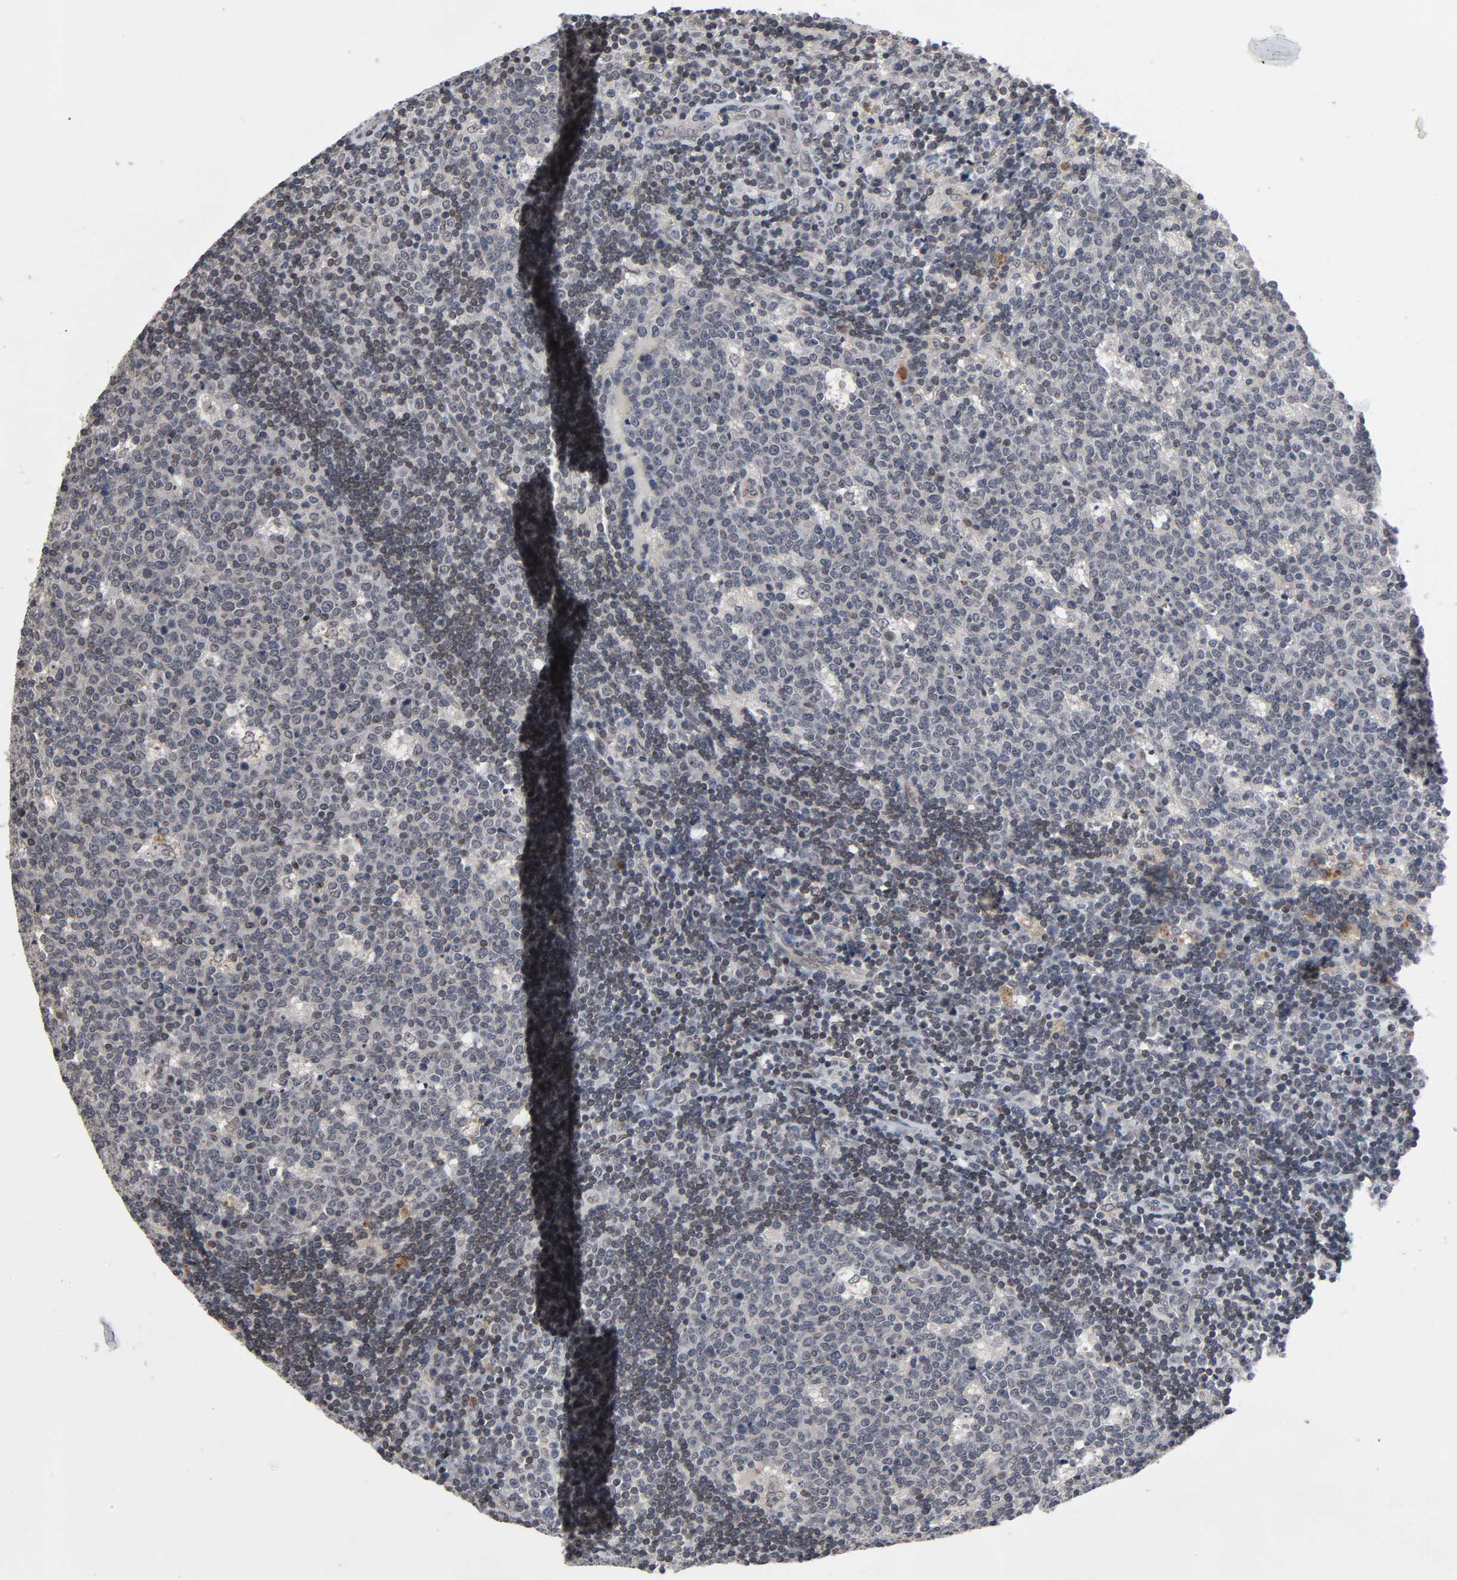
{"staining": {"intensity": "negative", "quantity": "none", "location": "none"}, "tissue": "lymph node", "cell_type": "Germinal center cells", "image_type": "normal", "snomed": [{"axis": "morphology", "description": "Normal tissue, NOS"}, {"axis": "topography", "description": "Lymph node"}, {"axis": "topography", "description": "Salivary gland"}], "caption": "DAB (3,3'-diaminobenzidine) immunohistochemical staining of normal lymph node shows no significant positivity in germinal center cells.", "gene": "CCDC175", "patient": {"sex": "male", "age": 8}}